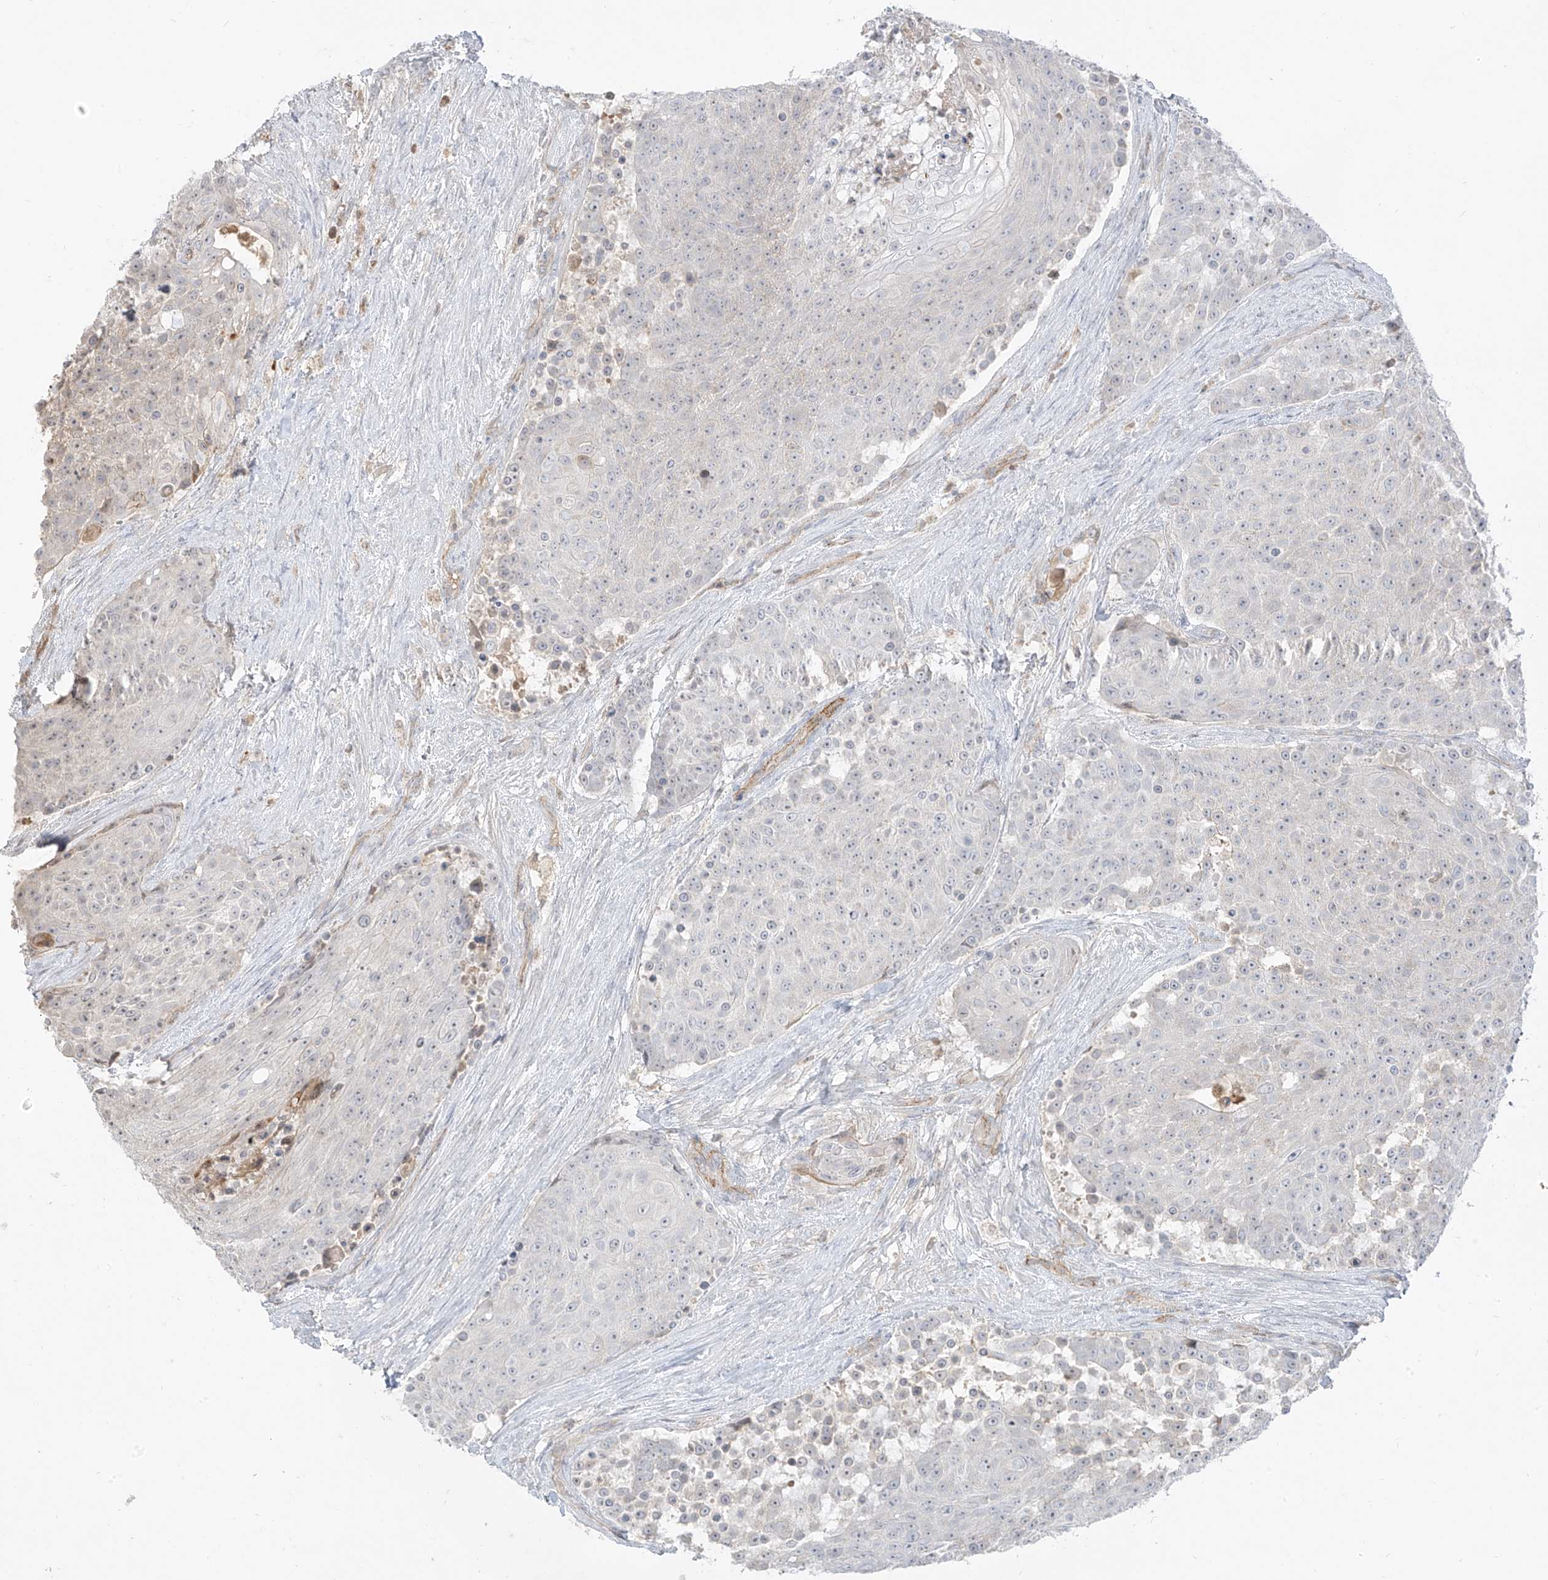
{"staining": {"intensity": "negative", "quantity": "none", "location": "none"}, "tissue": "urothelial cancer", "cell_type": "Tumor cells", "image_type": "cancer", "snomed": [{"axis": "morphology", "description": "Urothelial carcinoma, High grade"}, {"axis": "topography", "description": "Urinary bladder"}], "caption": "The histopathology image exhibits no staining of tumor cells in urothelial carcinoma (high-grade).", "gene": "C2orf42", "patient": {"sex": "female", "age": 63}}